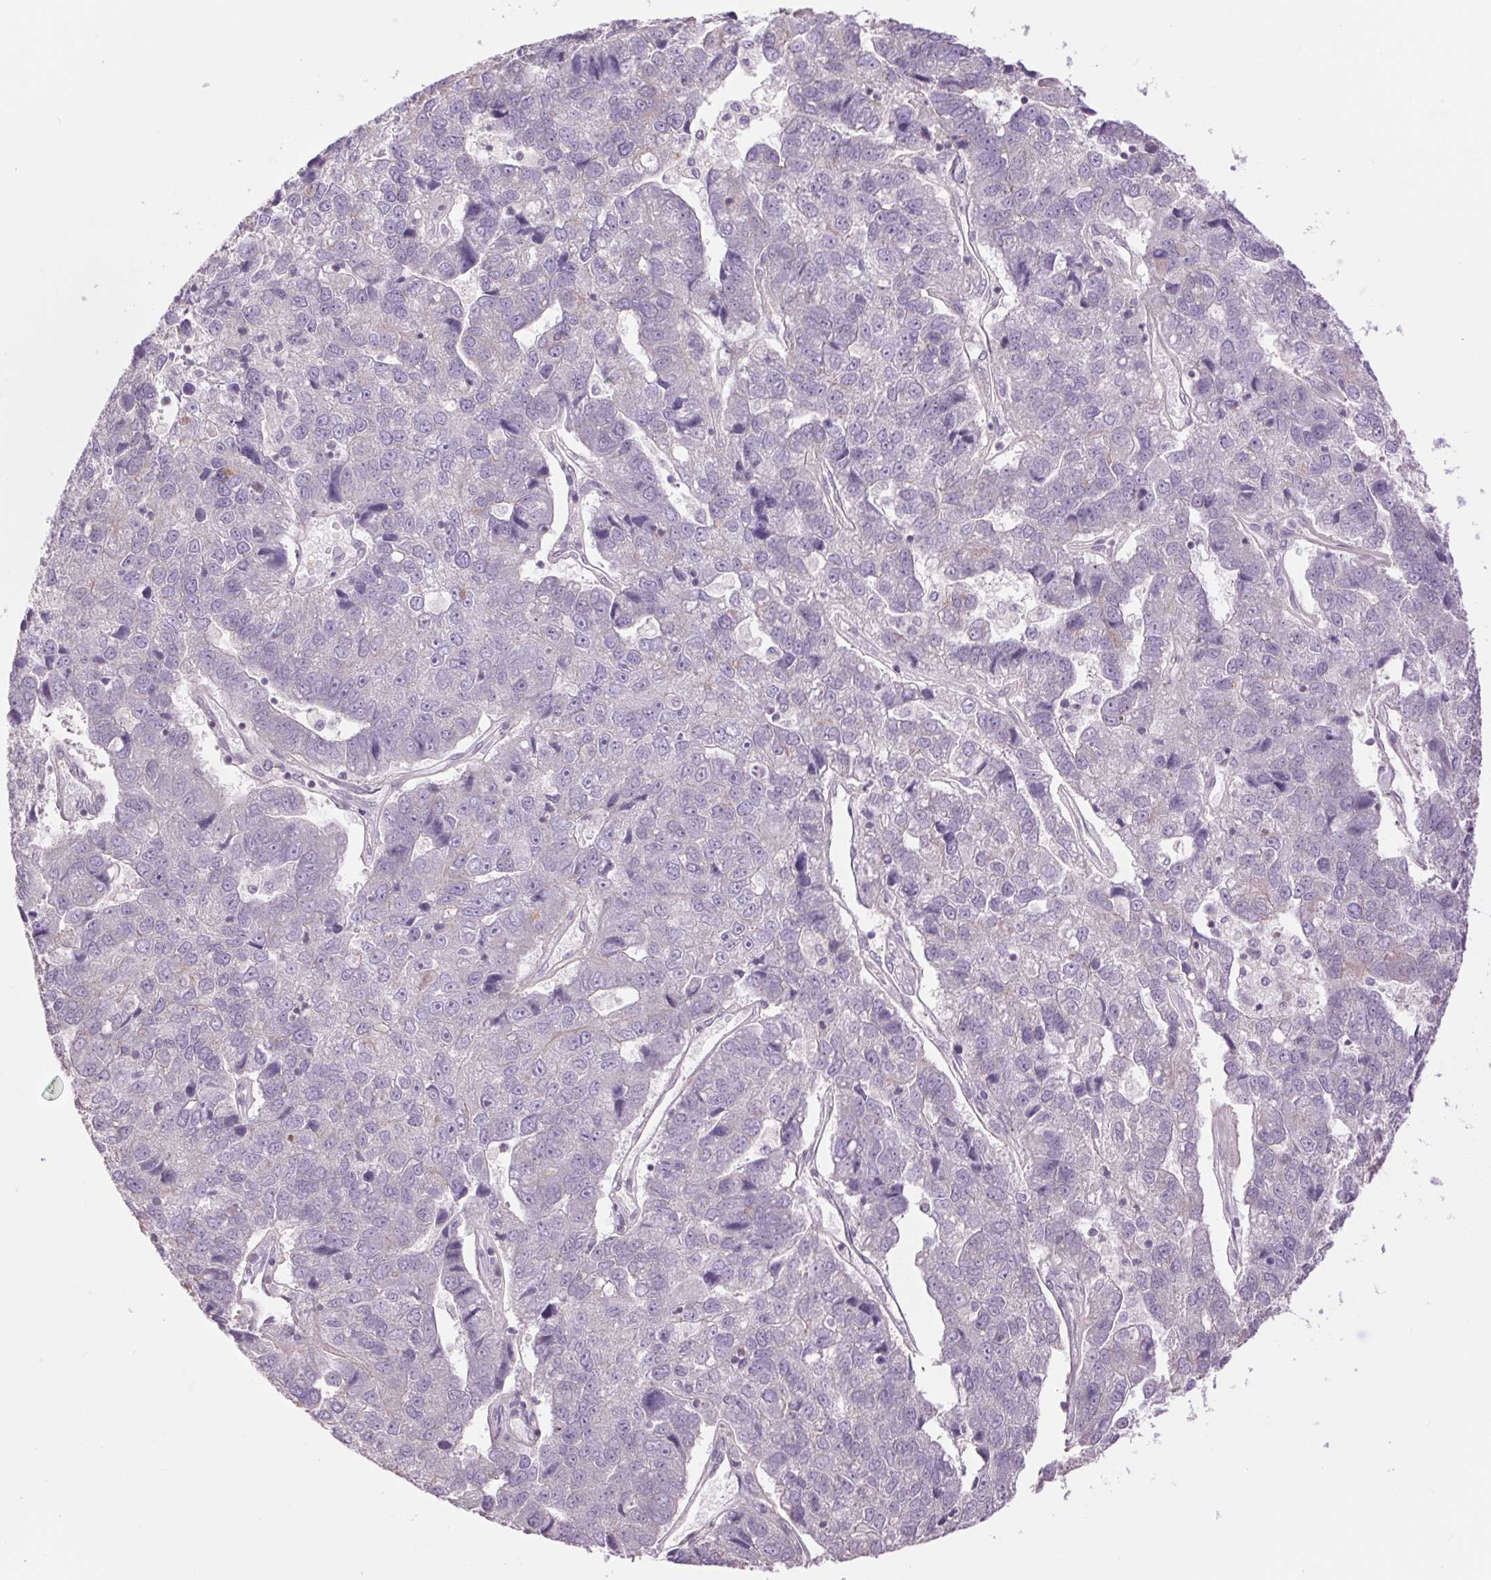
{"staining": {"intensity": "negative", "quantity": "none", "location": "none"}, "tissue": "pancreatic cancer", "cell_type": "Tumor cells", "image_type": "cancer", "snomed": [{"axis": "morphology", "description": "Adenocarcinoma, NOS"}, {"axis": "topography", "description": "Pancreas"}], "caption": "The image demonstrates no significant expression in tumor cells of pancreatic cancer. (DAB immunohistochemistry (IHC), high magnification).", "gene": "CTNNA3", "patient": {"sex": "female", "age": 61}}